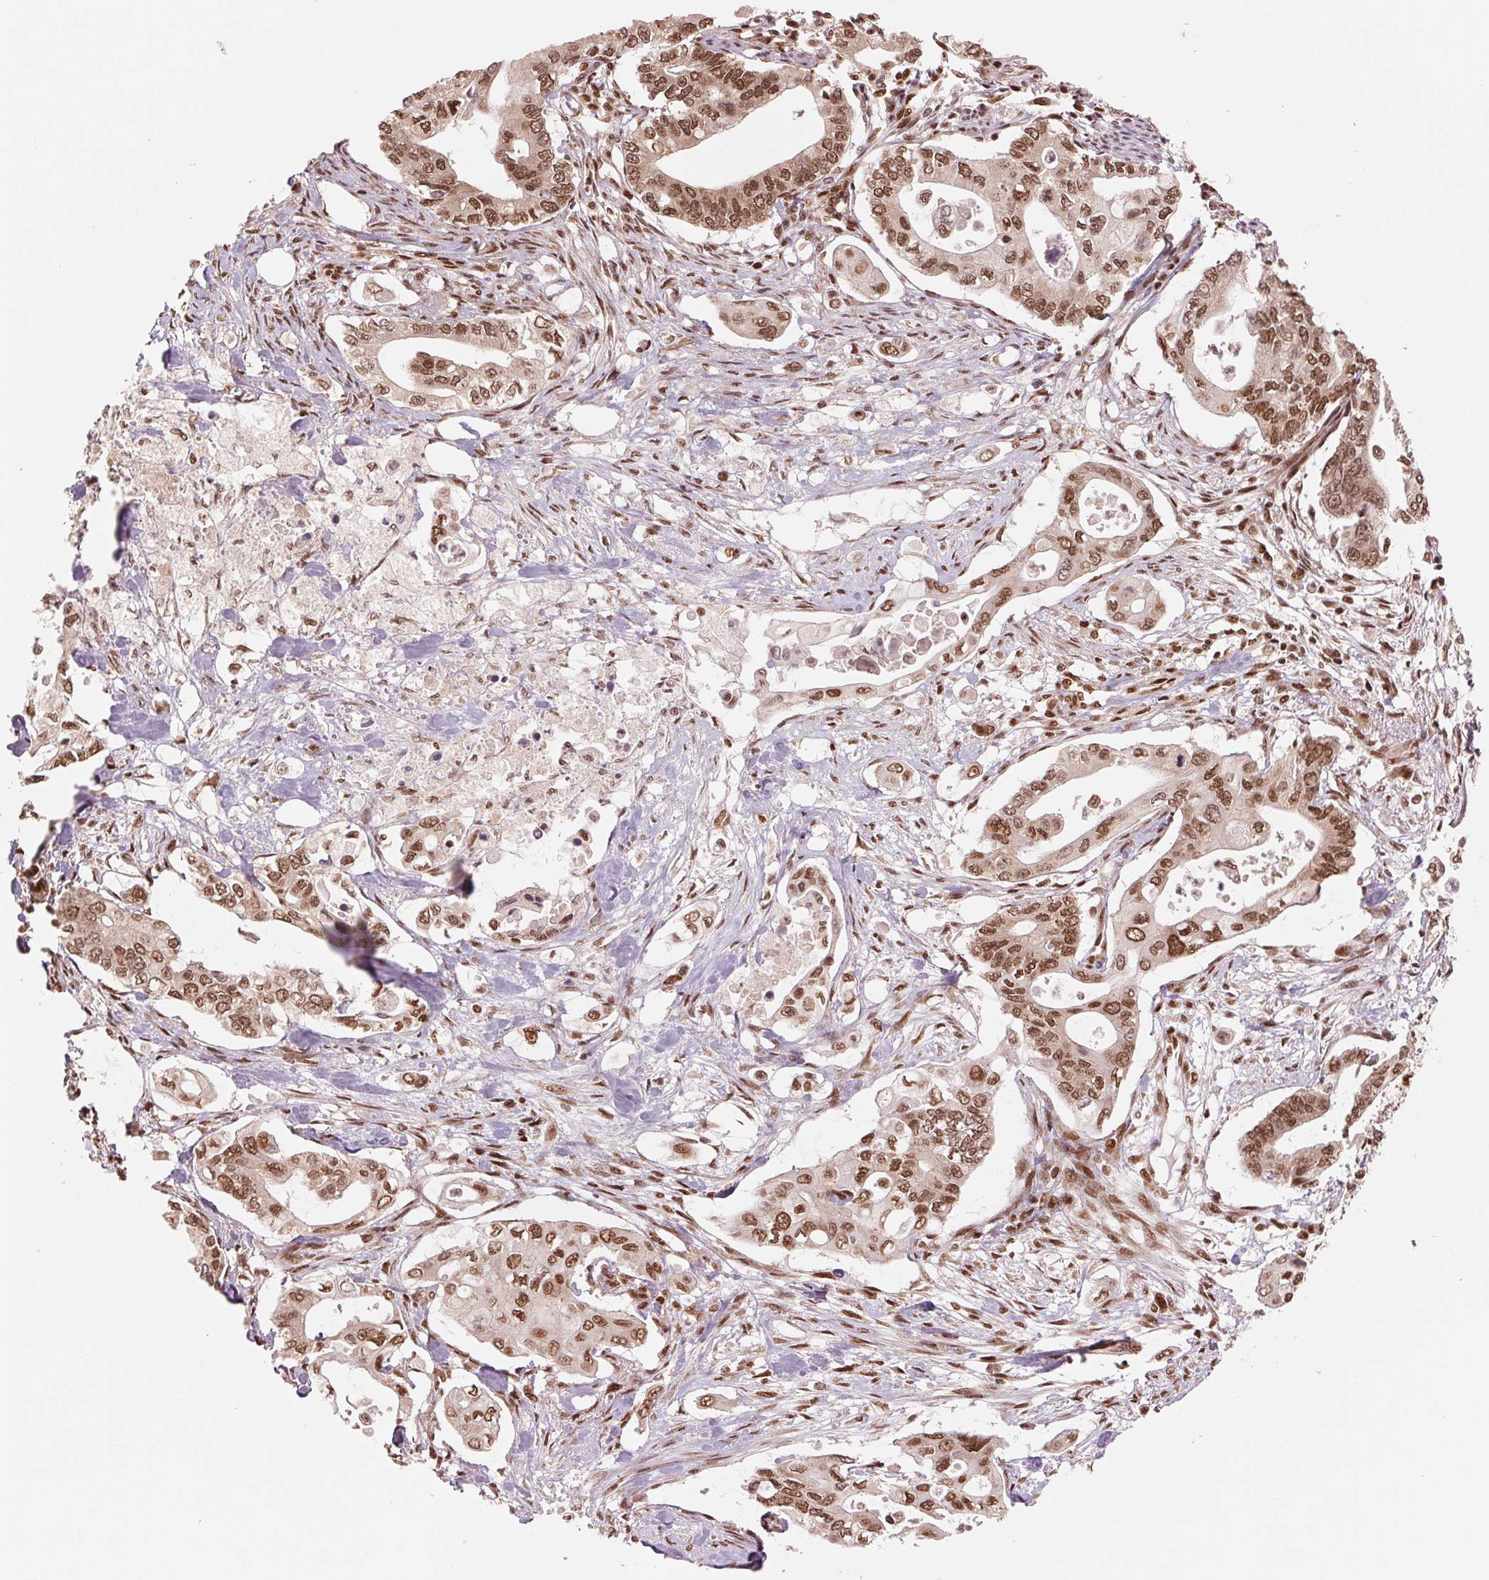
{"staining": {"intensity": "strong", "quantity": ">75%", "location": "nuclear"}, "tissue": "pancreatic cancer", "cell_type": "Tumor cells", "image_type": "cancer", "snomed": [{"axis": "morphology", "description": "Adenocarcinoma, NOS"}, {"axis": "topography", "description": "Pancreas"}], "caption": "Immunohistochemistry (IHC) micrograph of neoplastic tissue: human pancreatic cancer stained using immunohistochemistry (IHC) demonstrates high levels of strong protein expression localized specifically in the nuclear of tumor cells, appearing as a nuclear brown color.", "gene": "TTLL9", "patient": {"sex": "female", "age": 63}}